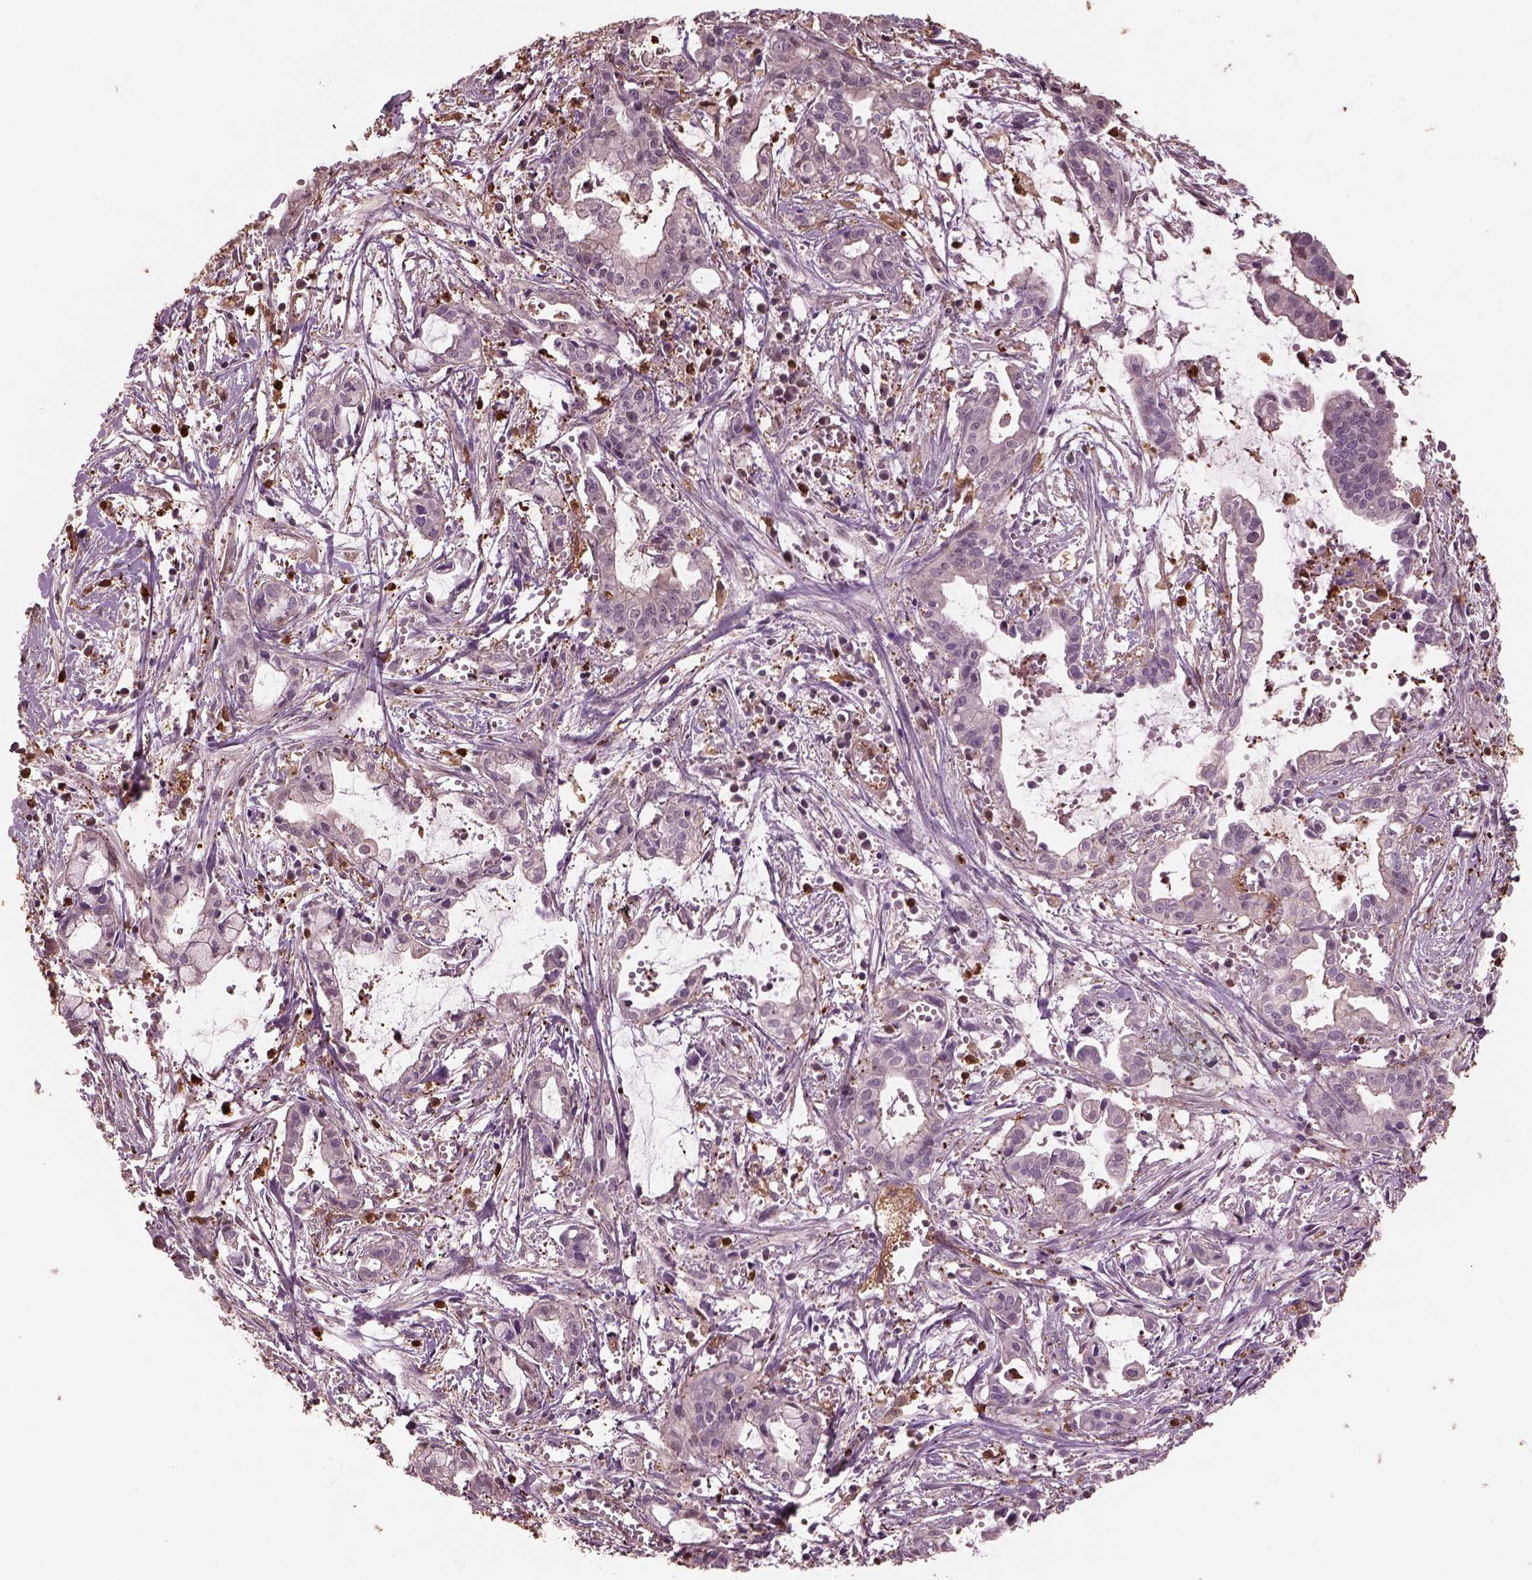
{"staining": {"intensity": "negative", "quantity": "none", "location": "none"}, "tissue": "pancreatic cancer", "cell_type": "Tumor cells", "image_type": "cancer", "snomed": [{"axis": "morphology", "description": "Adenocarcinoma, NOS"}, {"axis": "topography", "description": "Pancreas"}], "caption": "This image is of pancreatic cancer (adenocarcinoma) stained with immunohistochemistry to label a protein in brown with the nuclei are counter-stained blue. There is no expression in tumor cells. Brightfield microscopy of IHC stained with DAB (3,3'-diaminobenzidine) (brown) and hematoxylin (blue), captured at high magnification.", "gene": "IL31RA", "patient": {"sex": "male", "age": 48}}